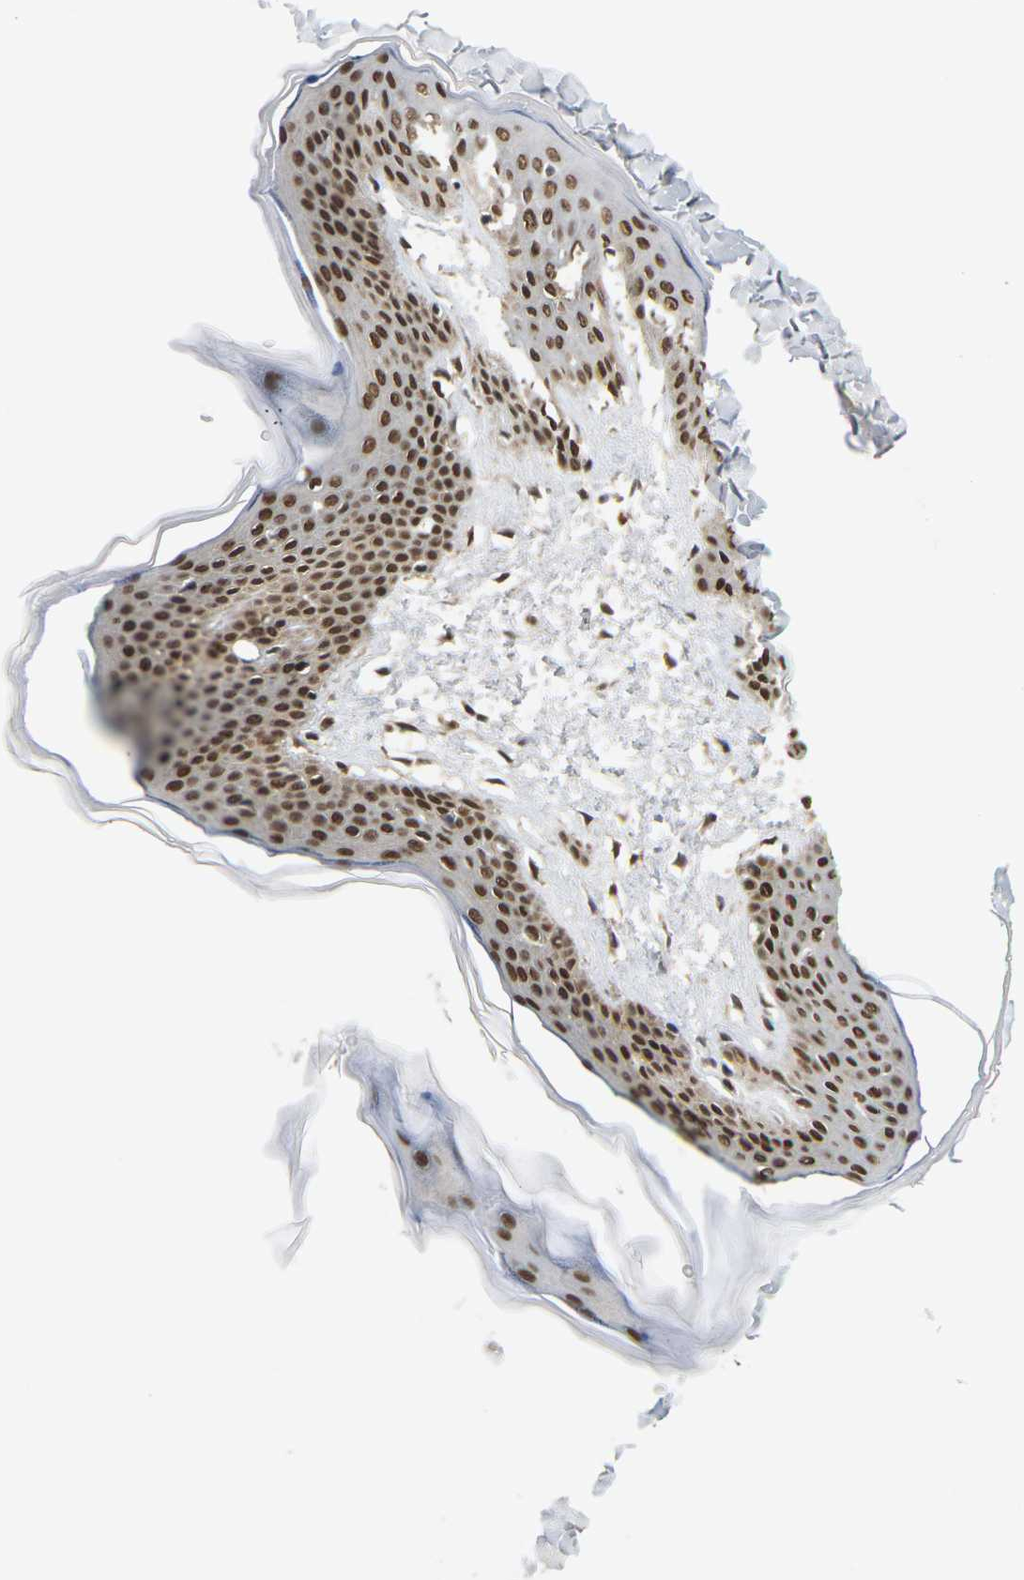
{"staining": {"intensity": "strong", "quantity": ">75%", "location": "nuclear"}, "tissue": "skin", "cell_type": "Fibroblasts", "image_type": "normal", "snomed": [{"axis": "morphology", "description": "Normal tissue, NOS"}, {"axis": "topography", "description": "Skin"}], "caption": "Immunohistochemical staining of unremarkable skin shows strong nuclear protein expression in approximately >75% of fibroblasts.", "gene": "NELFA", "patient": {"sex": "female", "age": 17}}